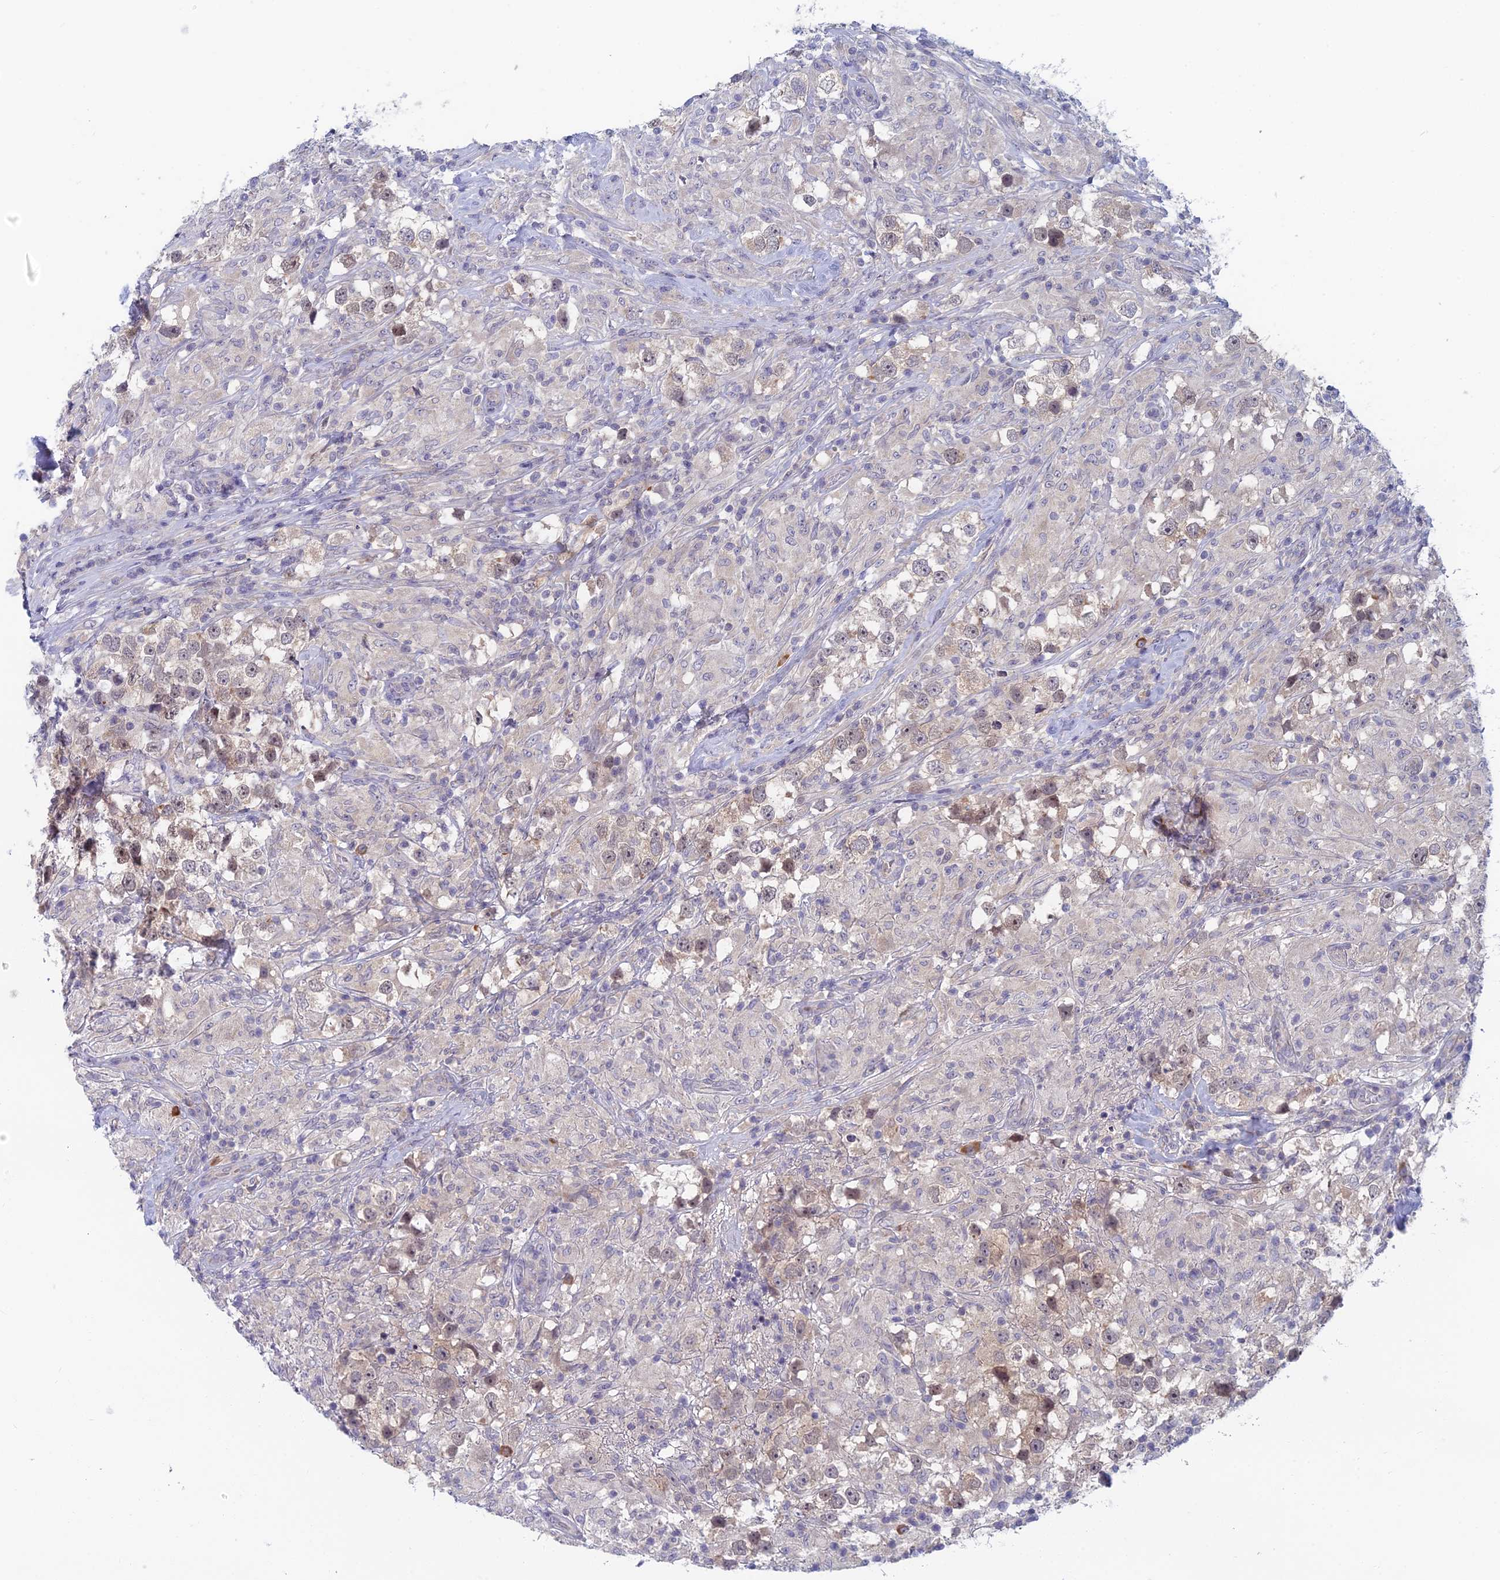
{"staining": {"intensity": "weak", "quantity": "<25%", "location": "cytoplasmic/membranous"}, "tissue": "testis cancer", "cell_type": "Tumor cells", "image_type": "cancer", "snomed": [{"axis": "morphology", "description": "Seminoma, NOS"}, {"axis": "topography", "description": "Testis"}], "caption": "A photomicrograph of human testis cancer is negative for staining in tumor cells.", "gene": "PPP1R26", "patient": {"sex": "male", "age": 46}}